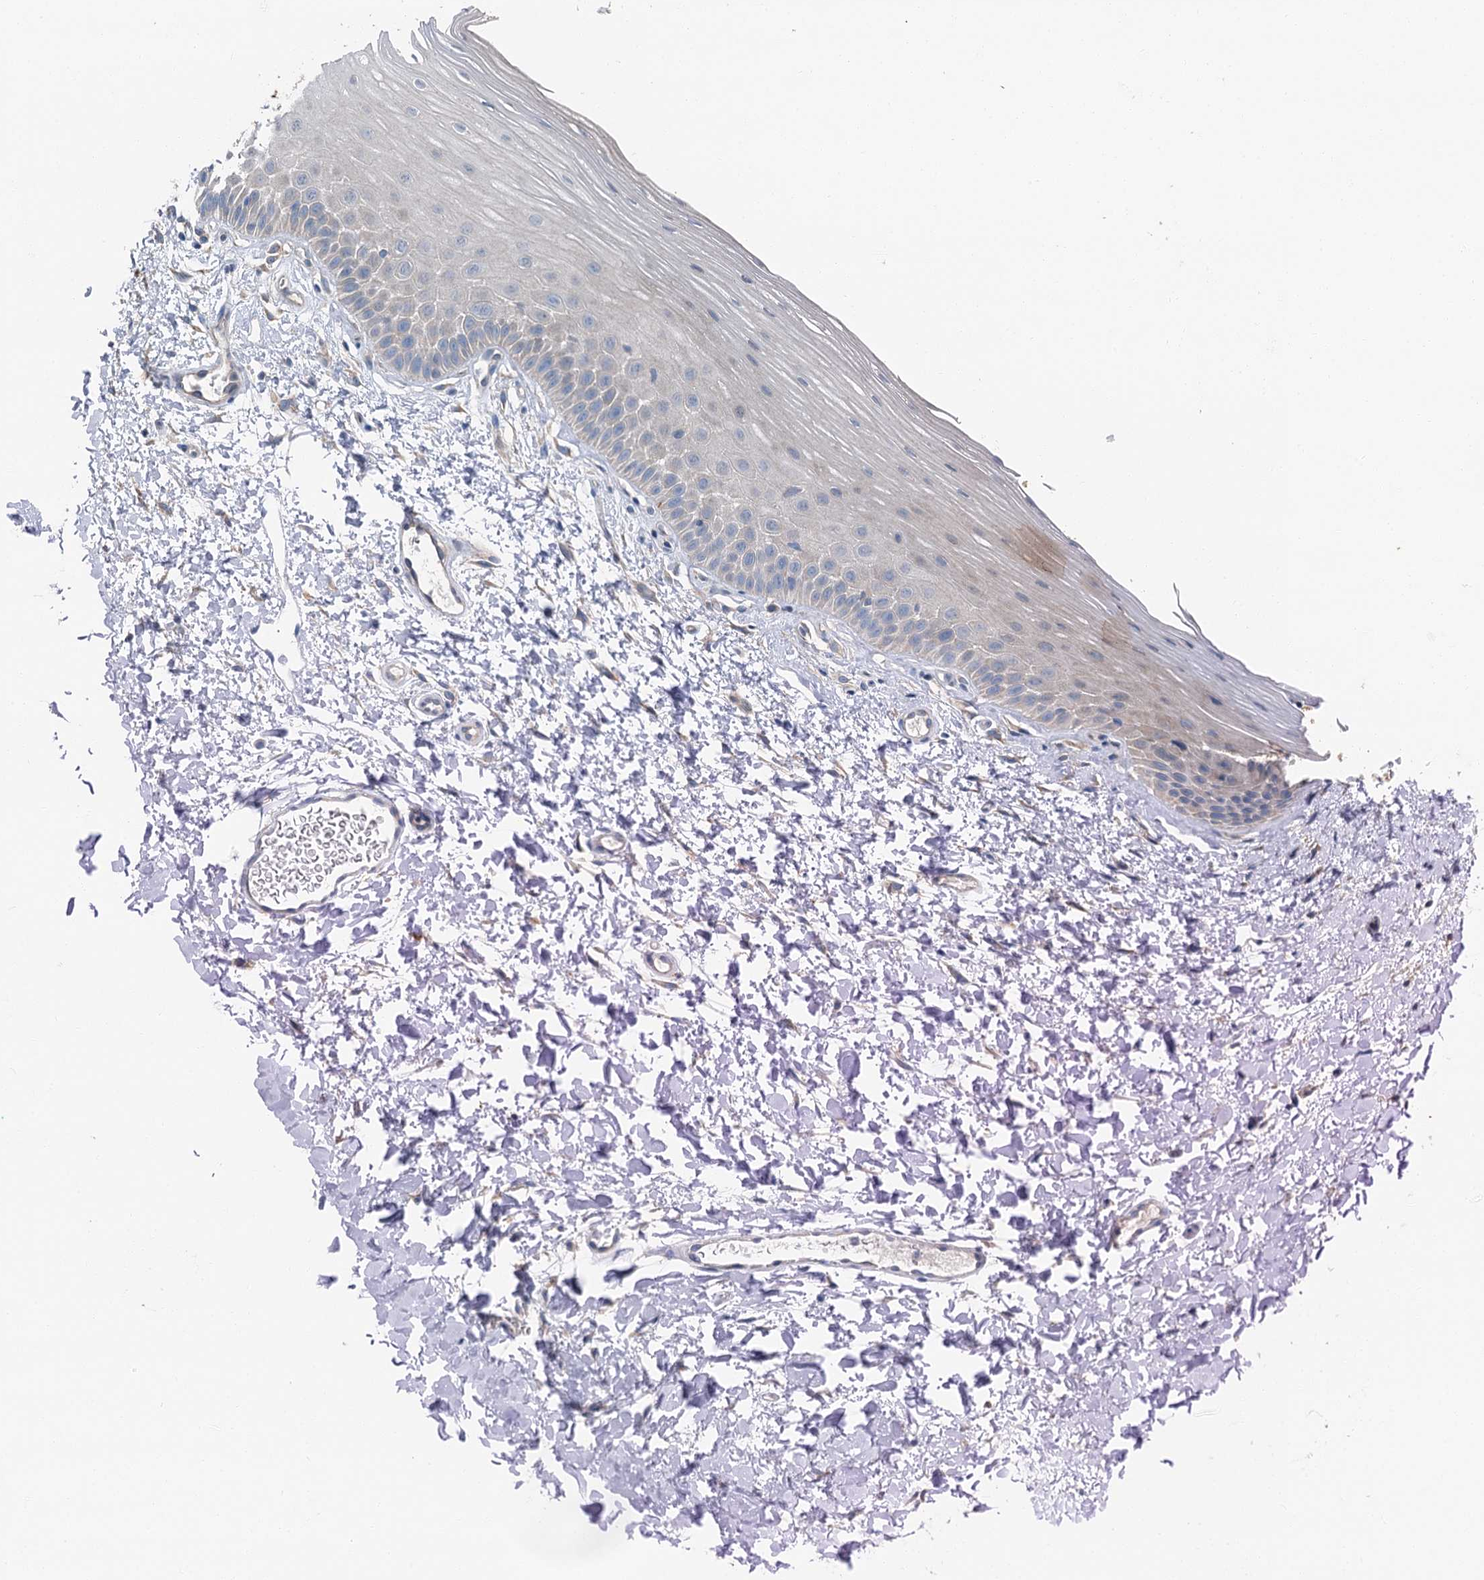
{"staining": {"intensity": "moderate", "quantity": "<25%", "location": "cytoplasmic/membranous"}, "tissue": "oral mucosa", "cell_type": "Squamous epithelial cells", "image_type": "normal", "snomed": [{"axis": "morphology", "description": "Normal tissue, NOS"}, {"axis": "topography", "description": "Oral tissue"}], "caption": "Immunohistochemistry (IHC) staining of unremarkable oral mucosa, which displays low levels of moderate cytoplasmic/membranous staining in about <25% of squamous epithelial cells indicating moderate cytoplasmic/membranous protein positivity. The staining was performed using DAB (brown) for protein detection and nuclei were counterstained in hematoxylin (blue).", "gene": "C6orf120", "patient": {"sex": "female", "age": 56}}